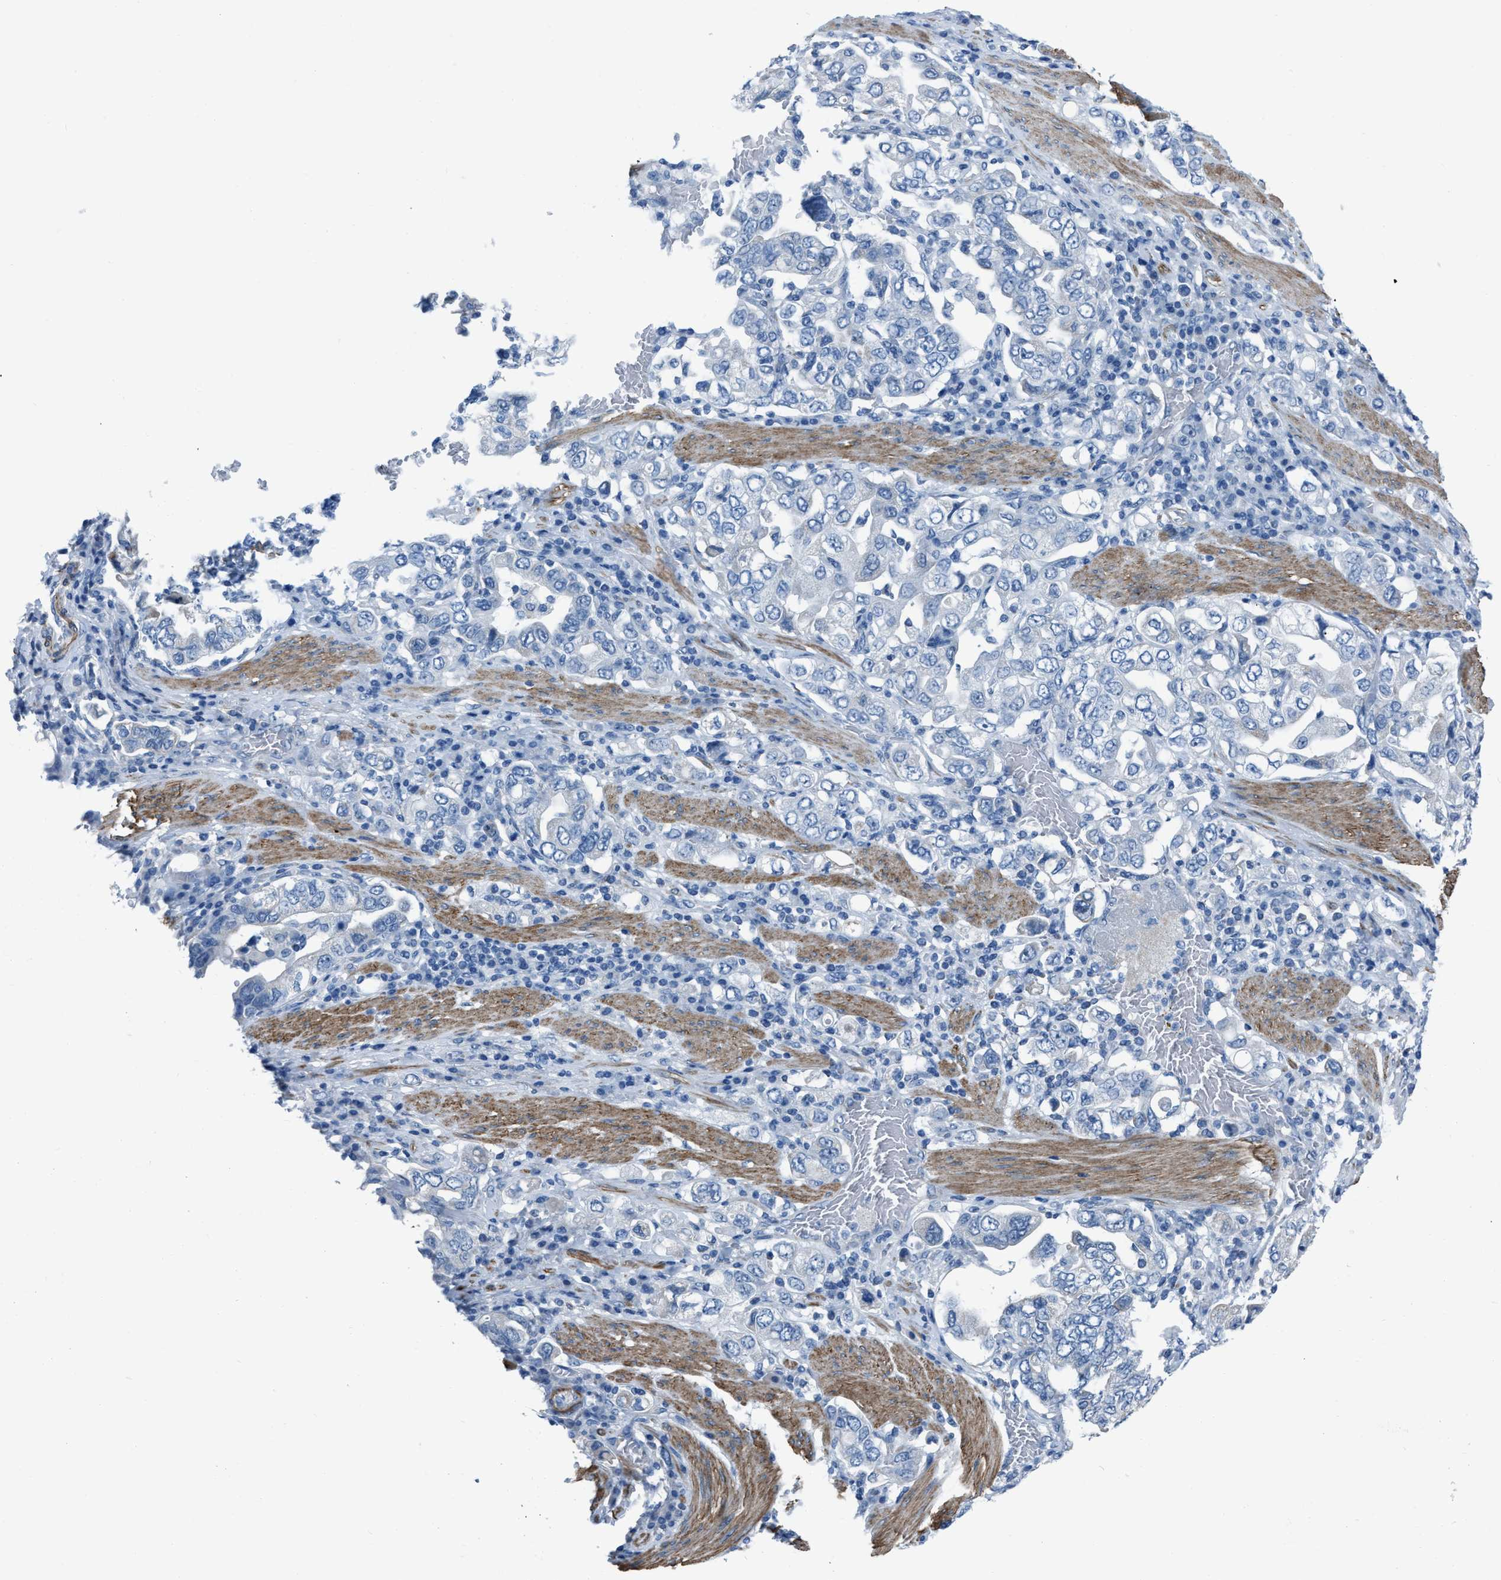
{"staining": {"intensity": "negative", "quantity": "none", "location": "none"}, "tissue": "stomach cancer", "cell_type": "Tumor cells", "image_type": "cancer", "snomed": [{"axis": "morphology", "description": "Adenocarcinoma, NOS"}, {"axis": "topography", "description": "Stomach, upper"}], "caption": "Immunohistochemical staining of adenocarcinoma (stomach) shows no significant expression in tumor cells.", "gene": "SPATC1L", "patient": {"sex": "male", "age": 62}}